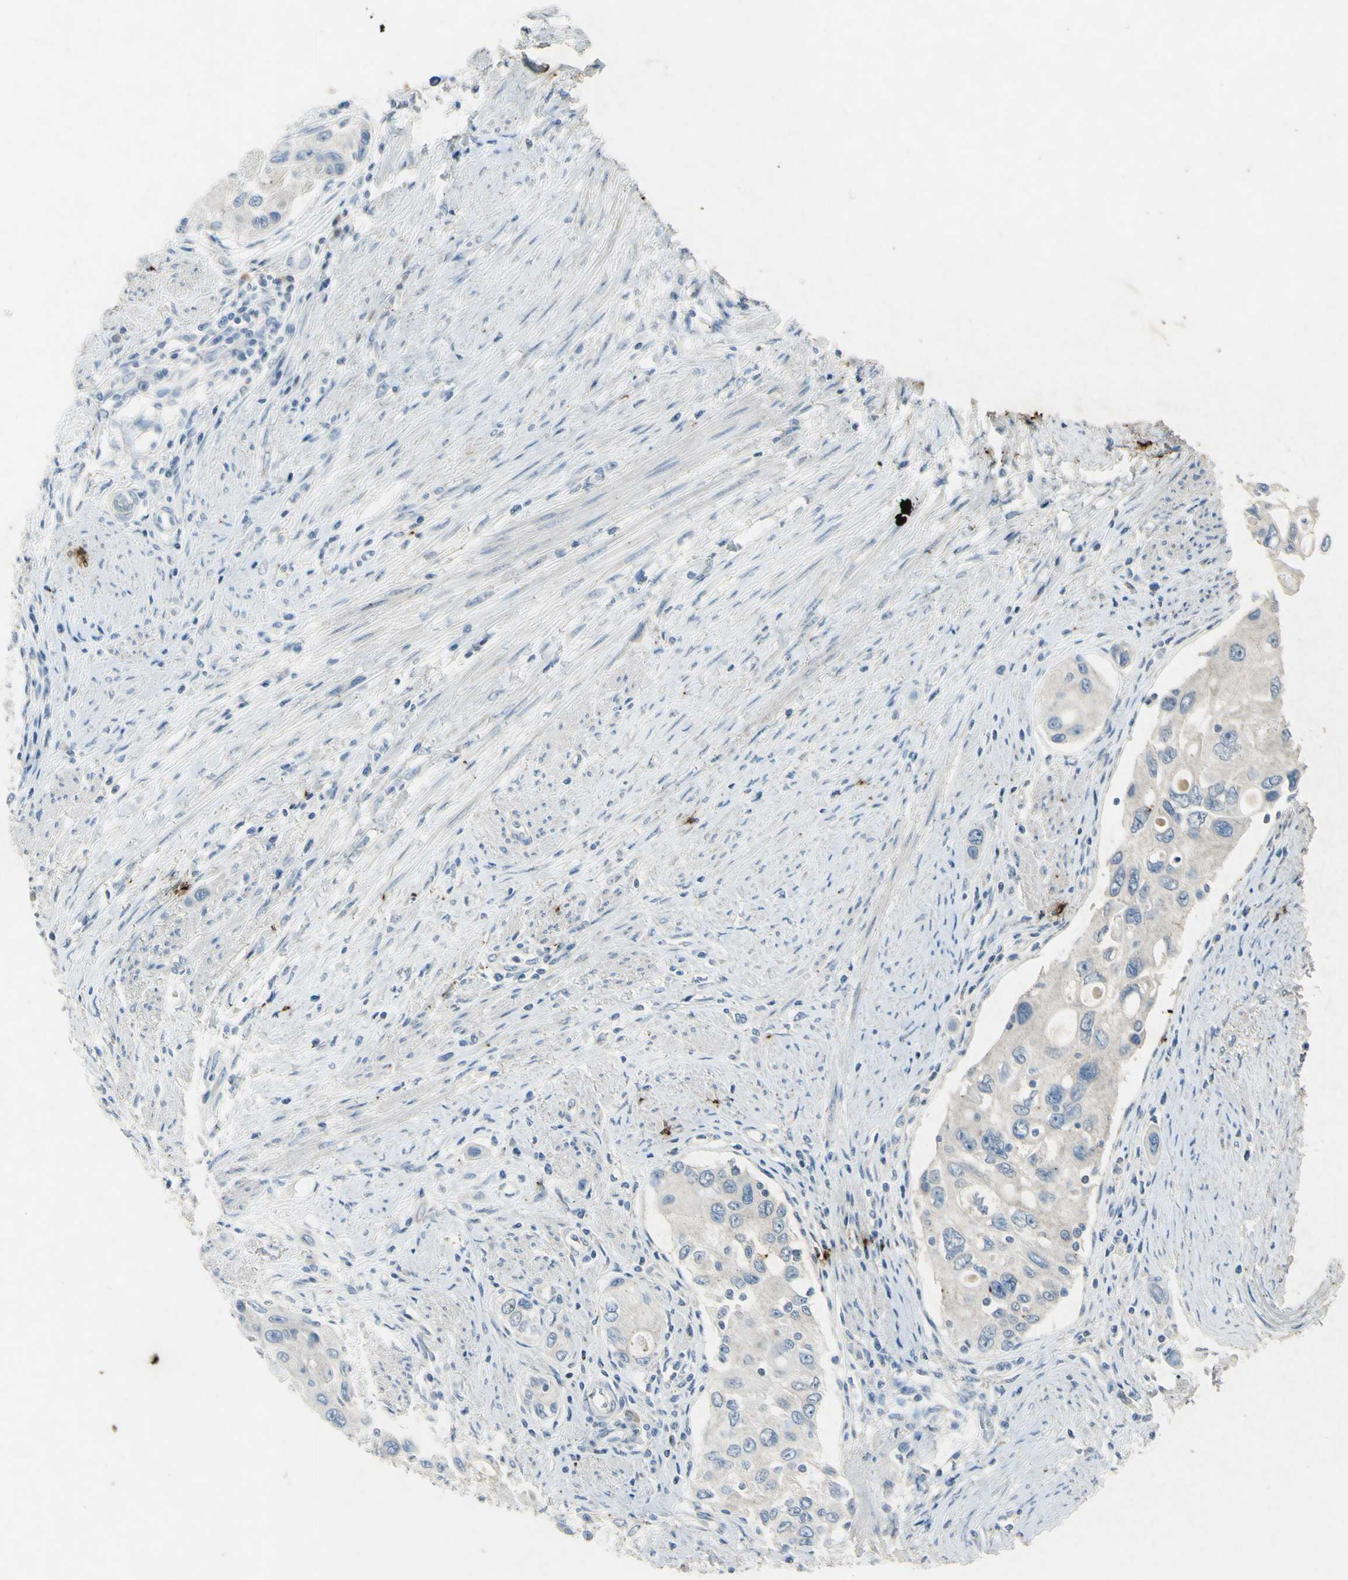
{"staining": {"intensity": "negative", "quantity": "none", "location": "none"}, "tissue": "urothelial cancer", "cell_type": "Tumor cells", "image_type": "cancer", "snomed": [{"axis": "morphology", "description": "Urothelial carcinoma, High grade"}, {"axis": "topography", "description": "Urinary bladder"}], "caption": "The photomicrograph exhibits no significant expression in tumor cells of urothelial cancer. (Brightfield microscopy of DAB (3,3'-diaminobenzidine) immunohistochemistry (IHC) at high magnification).", "gene": "SNAP91", "patient": {"sex": "female", "age": 56}}